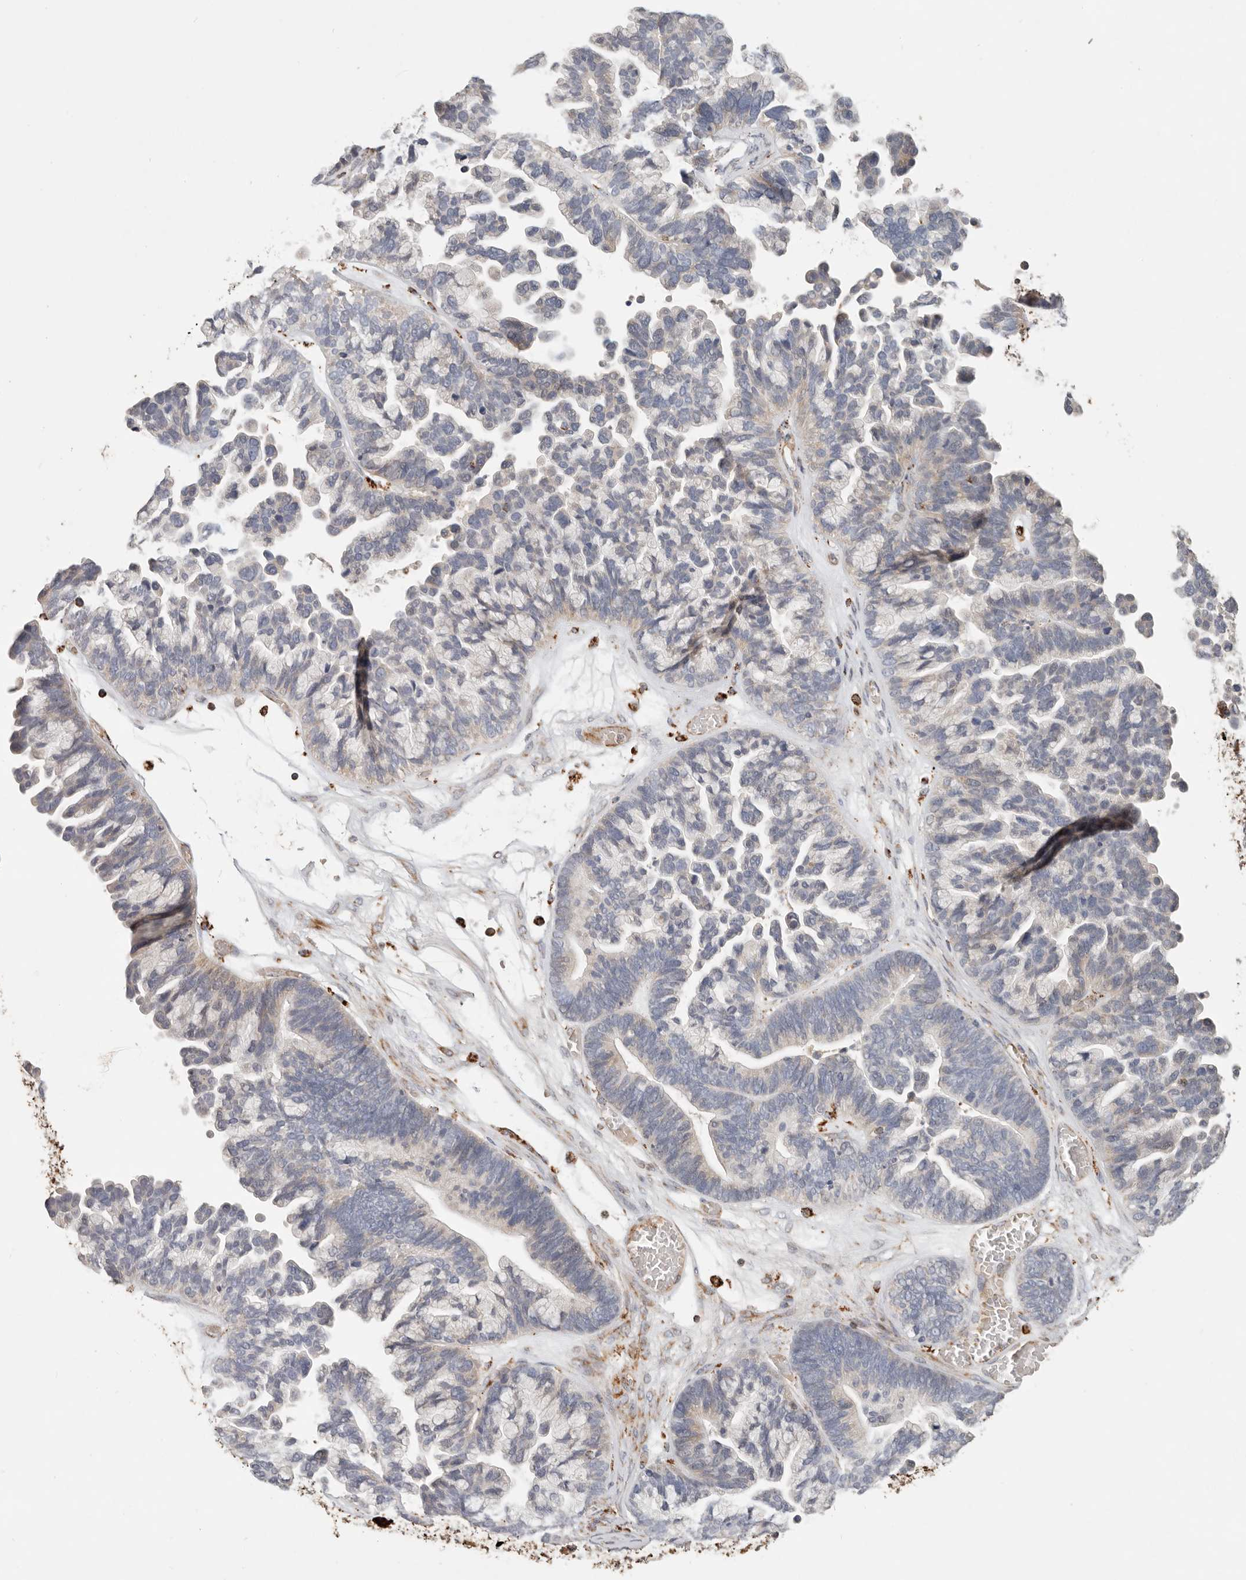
{"staining": {"intensity": "negative", "quantity": "none", "location": "none"}, "tissue": "ovarian cancer", "cell_type": "Tumor cells", "image_type": "cancer", "snomed": [{"axis": "morphology", "description": "Cystadenocarcinoma, serous, NOS"}, {"axis": "topography", "description": "Ovary"}], "caption": "Immunohistochemistry (IHC) photomicrograph of neoplastic tissue: ovarian serous cystadenocarcinoma stained with DAB reveals no significant protein positivity in tumor cells.", "gene": "ARHGEF10L", "patient": {"sex": "female", "age": 56}}